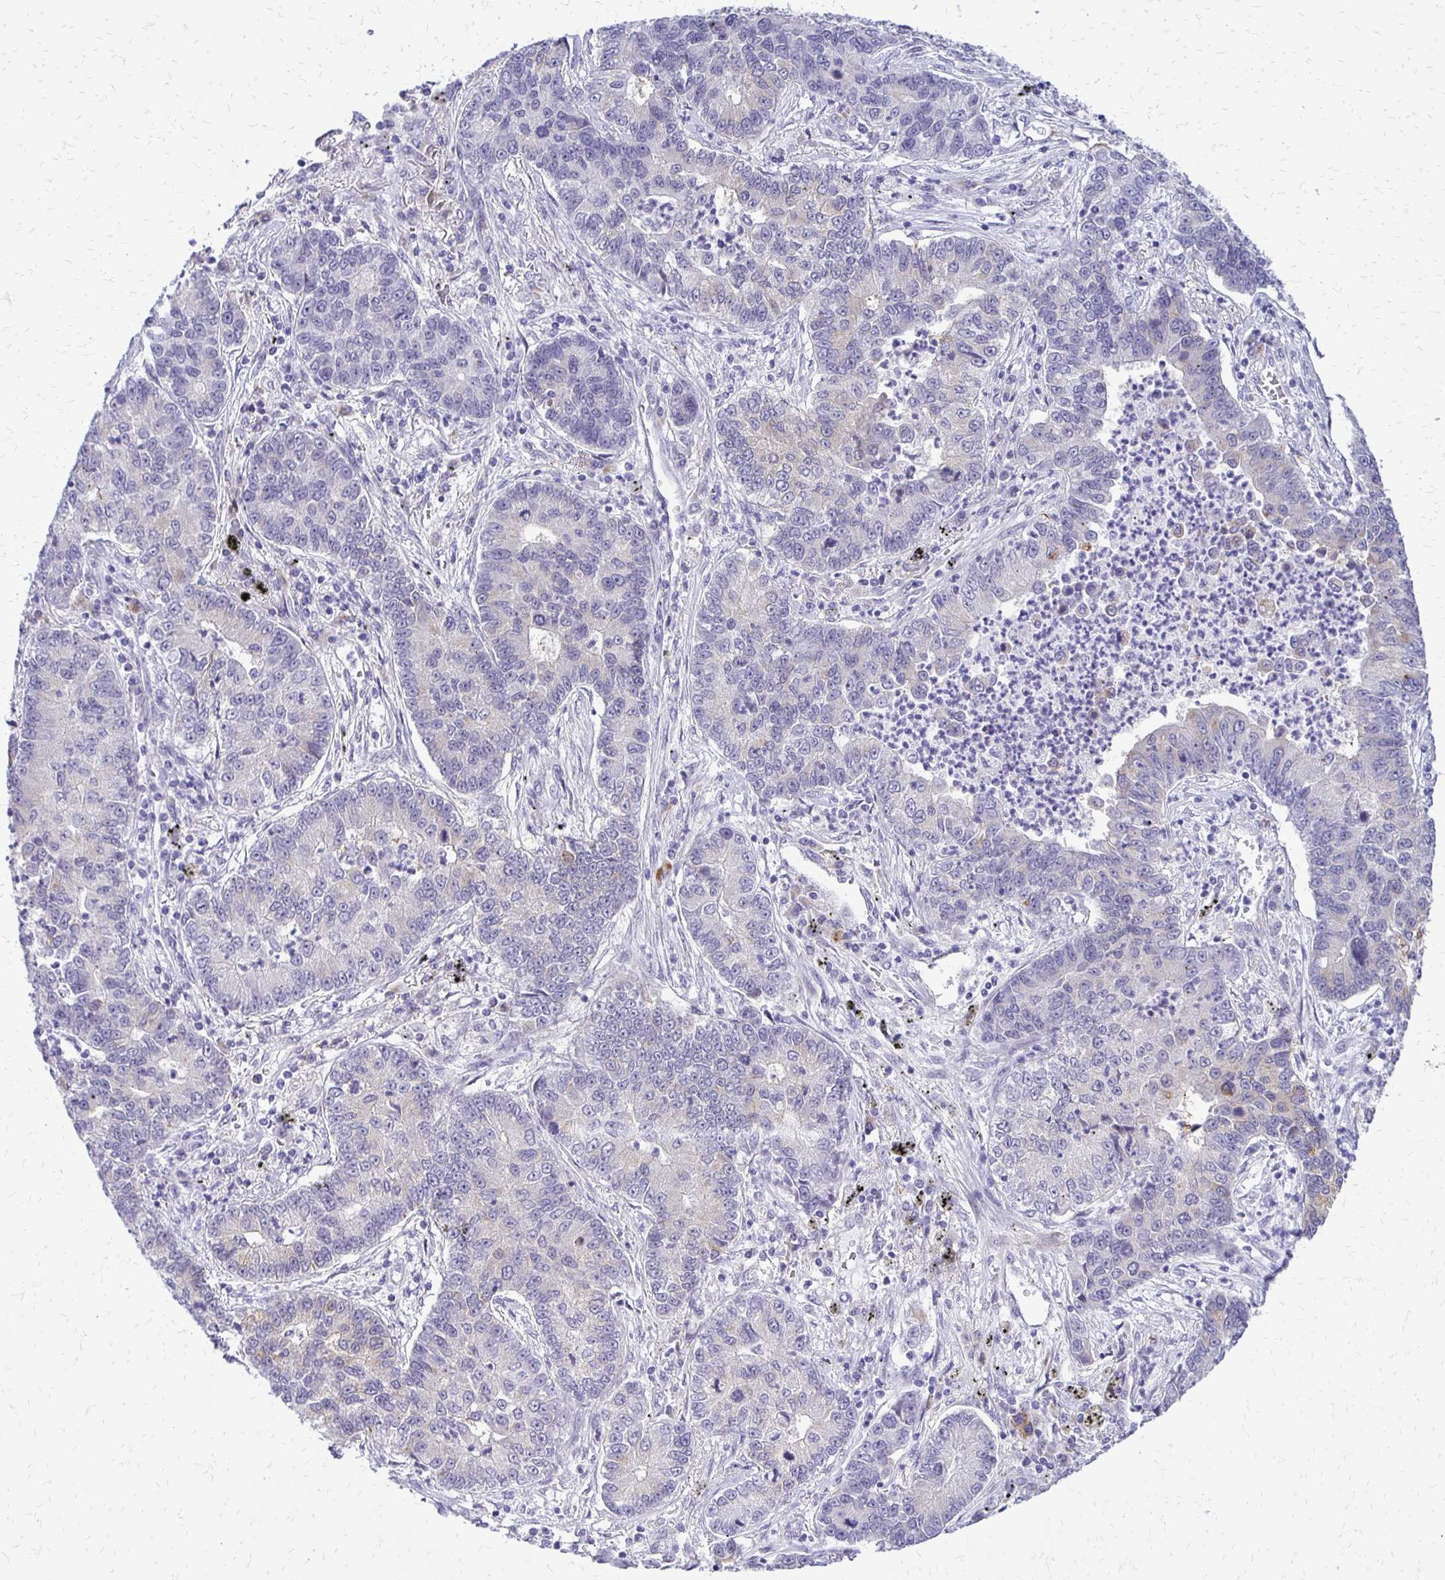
{"staining": {"intensity": "moderate", "quantity": "<25%", "location": "cytoplasmic/membranous"}, "tissue": "lung cancer", "cell_type": "Tumor cells", "image_type": "cancer", "snomed": [{"axis": "morphology", "description": "Adenocarcinoma, NOS"}, {"axis": "topography", "description": "Lung"}], "caption": "IHC photomicrograph of neoplastic tissue: lung cancer (adenocarcinoma) stained using IHC exhibits low levels of moderate protein expression localized specifically in the cytoplasmic/membranous of tumor cells, appearing as a cytoplasmic/membranous brown color.", "gene": "EPYC", "patient": {"sex": "female", "age": 57}}